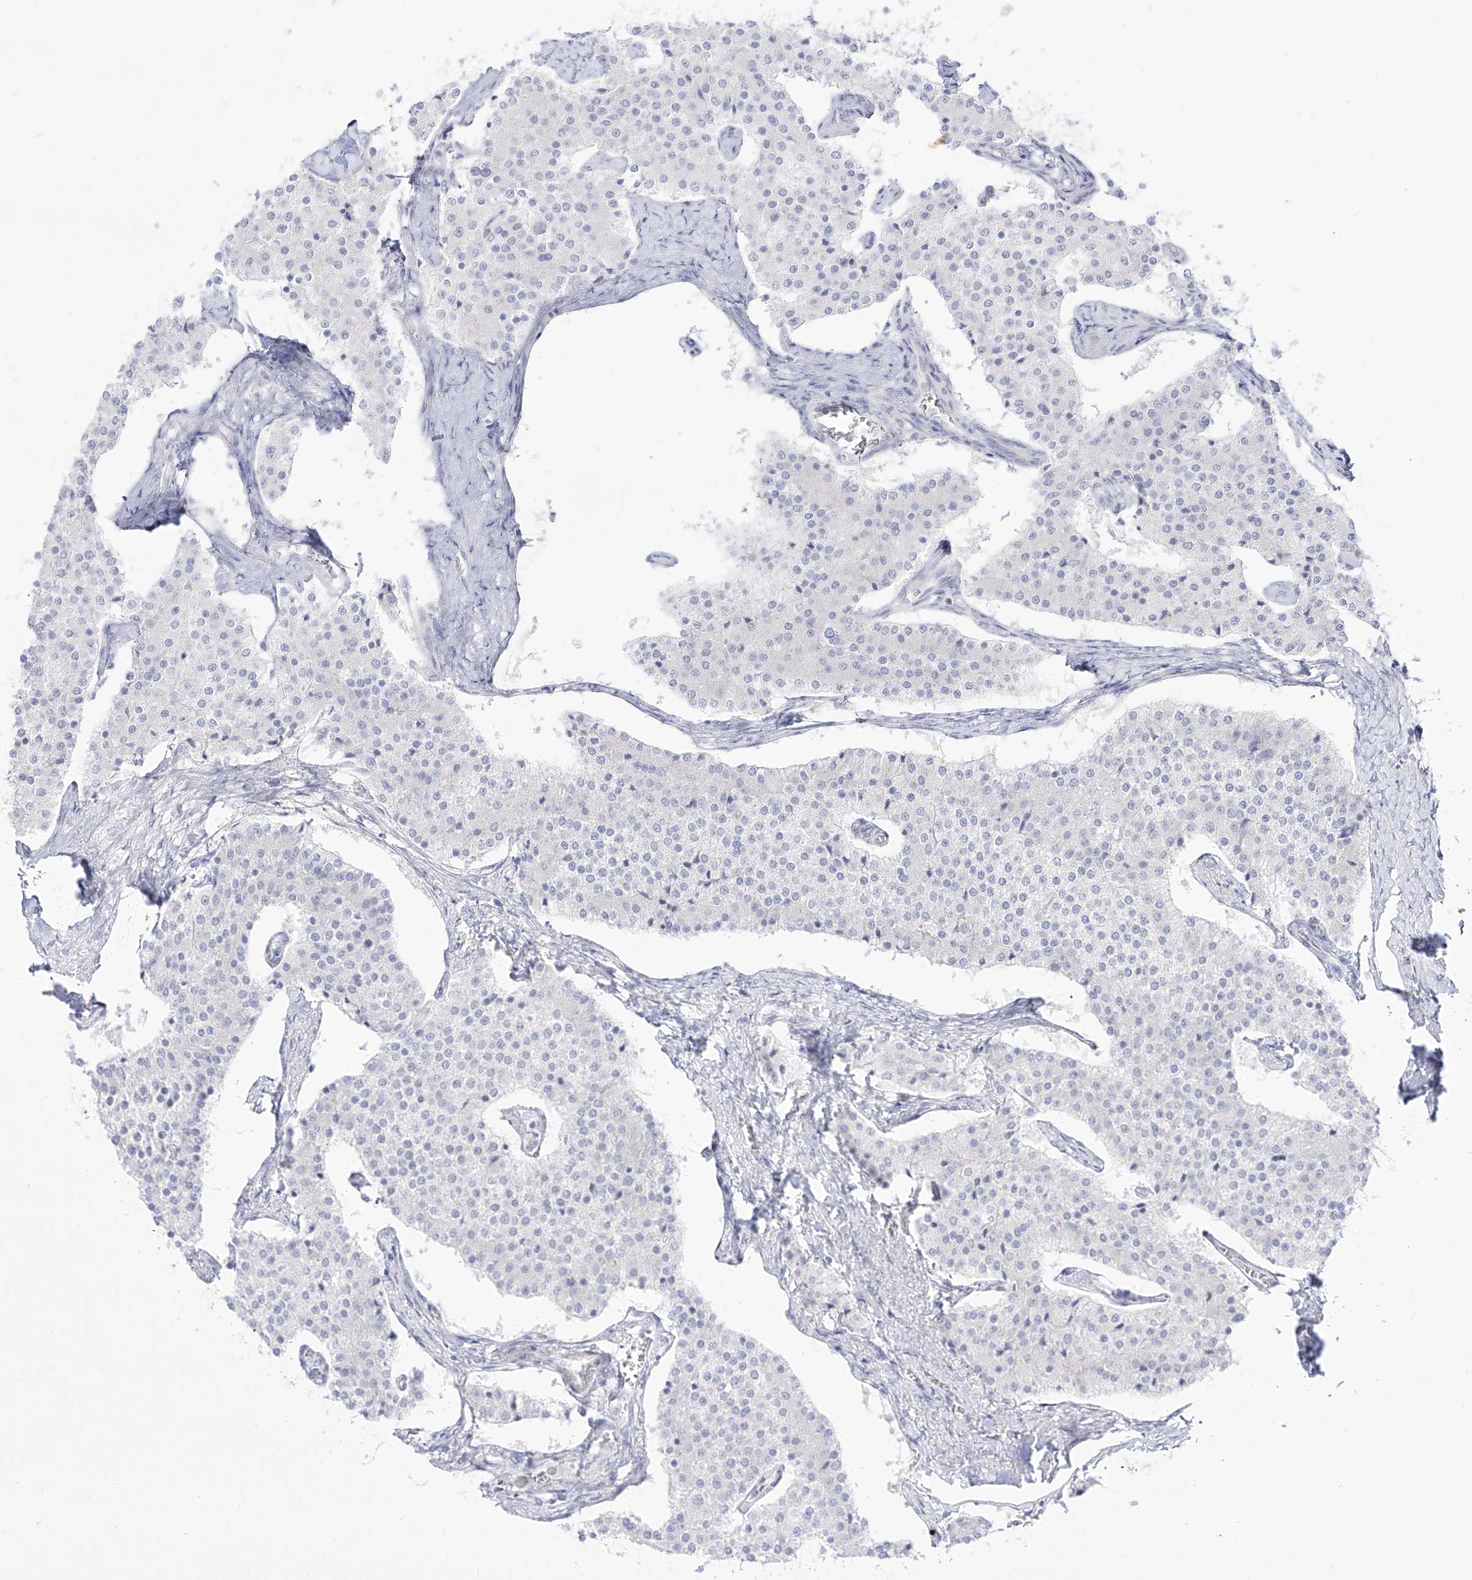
{"staining": {"intensity": "negative", "quantity": "none", "location": "none"}, "tissue": "carcinoid", "cell_type": "Tumor cells", "image_type": "cancer", "snomed": [{"axis": "morphology", "description": "Carcinoid, malignant, NOS"}, {"axis": "topography", "description": "Colon"}], "caption": "Tumor cells show no significant protein expression in carcinoid.", "gene": "DMKN", "patient": {"sex": "female", "age": 52}}